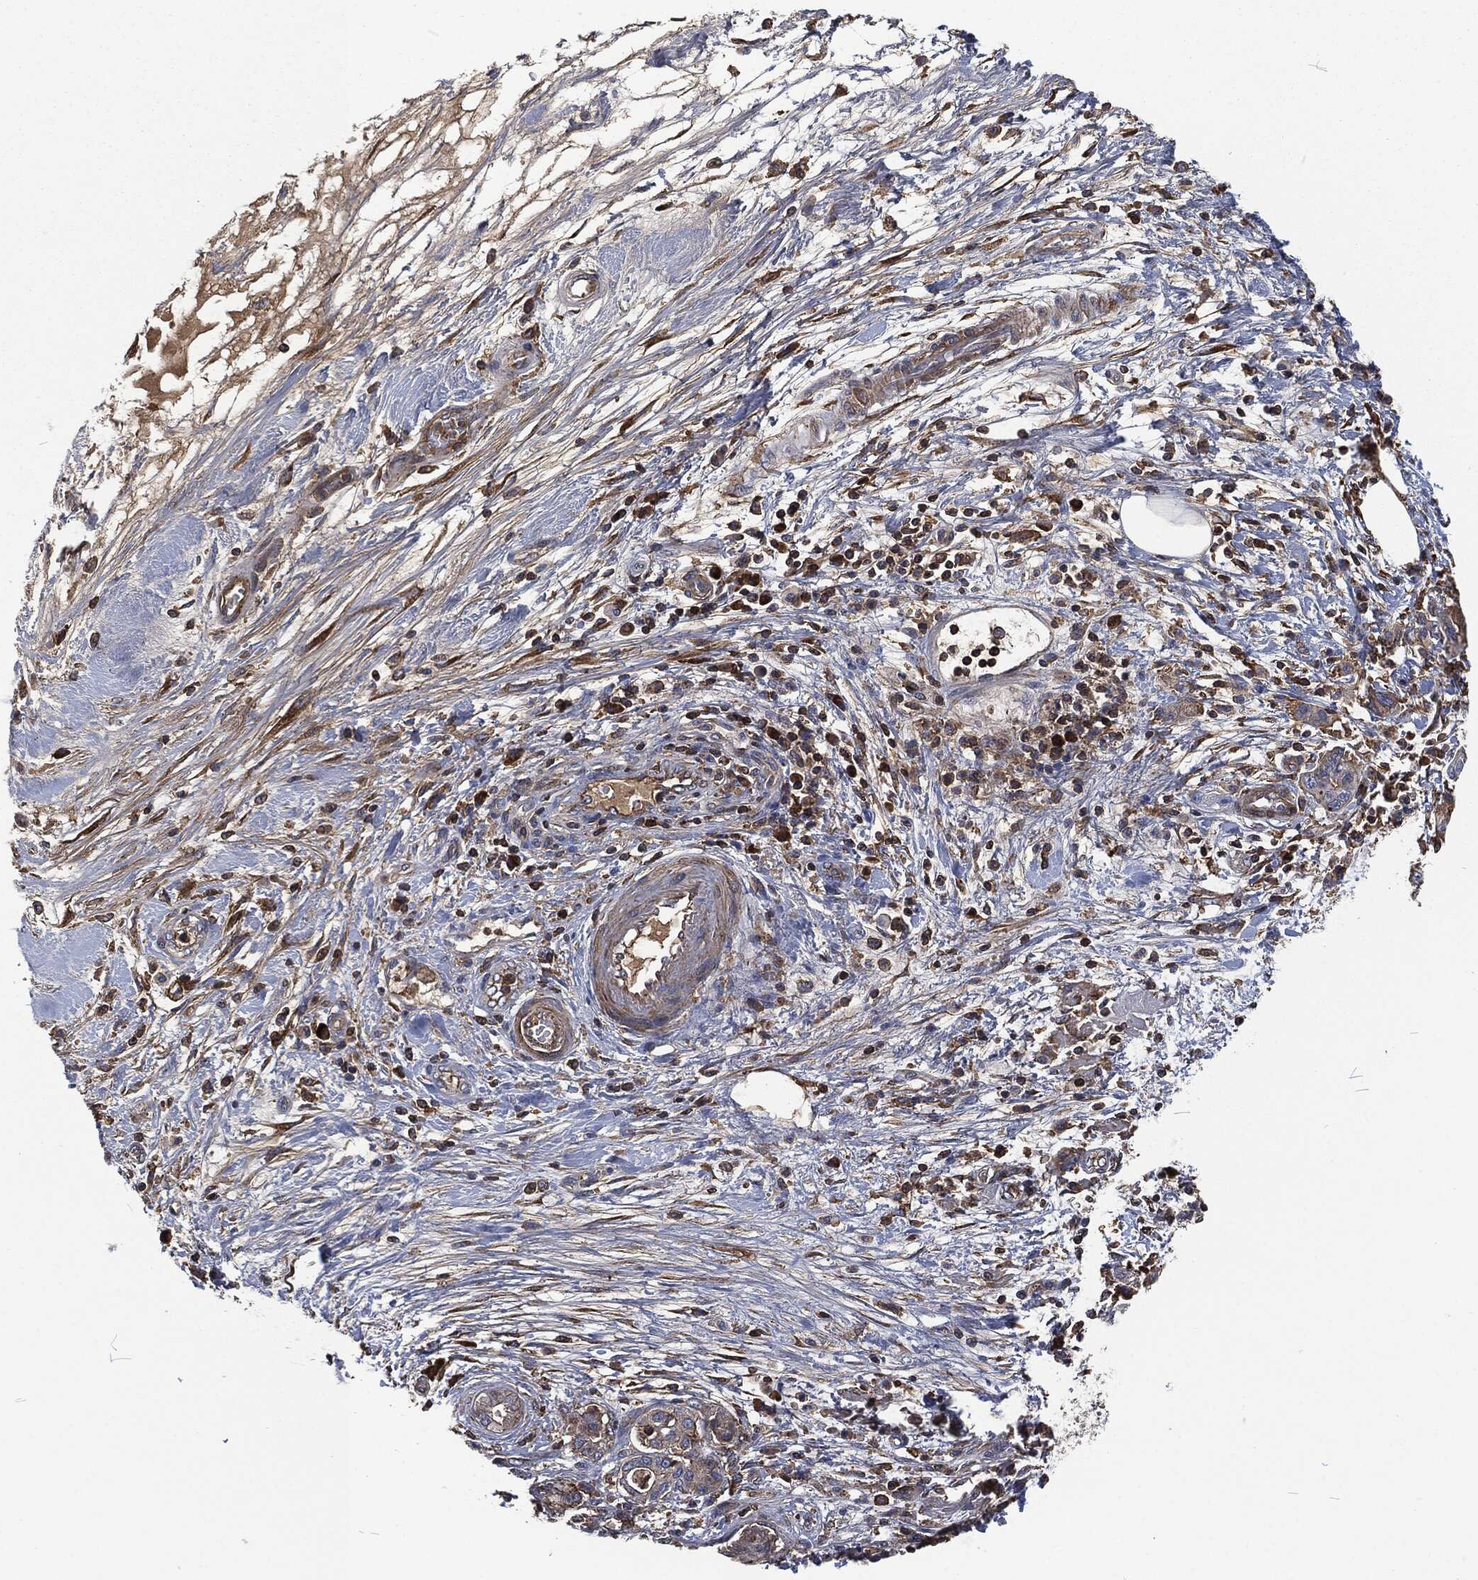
{"staining": {"intensity": "strong", "quantity": "<25%", "location": "cytoplasmic/membranous"}, "tissue": "pancreatic cancer", "cell_type": "Tumor cells", "image_type": "cancer", "snomed": [{"axis": "morphology", "description": "Adenocarcinoma, NOS"}, {"axis": "topography", "description": "Pancreas"}], "caption": "Human pancreatic adenocarcinoma stained with a protein marker displays strong staining in tumor cells.", "gene": "LGALS9", "patient": {"sex": "female", "age": 73}}